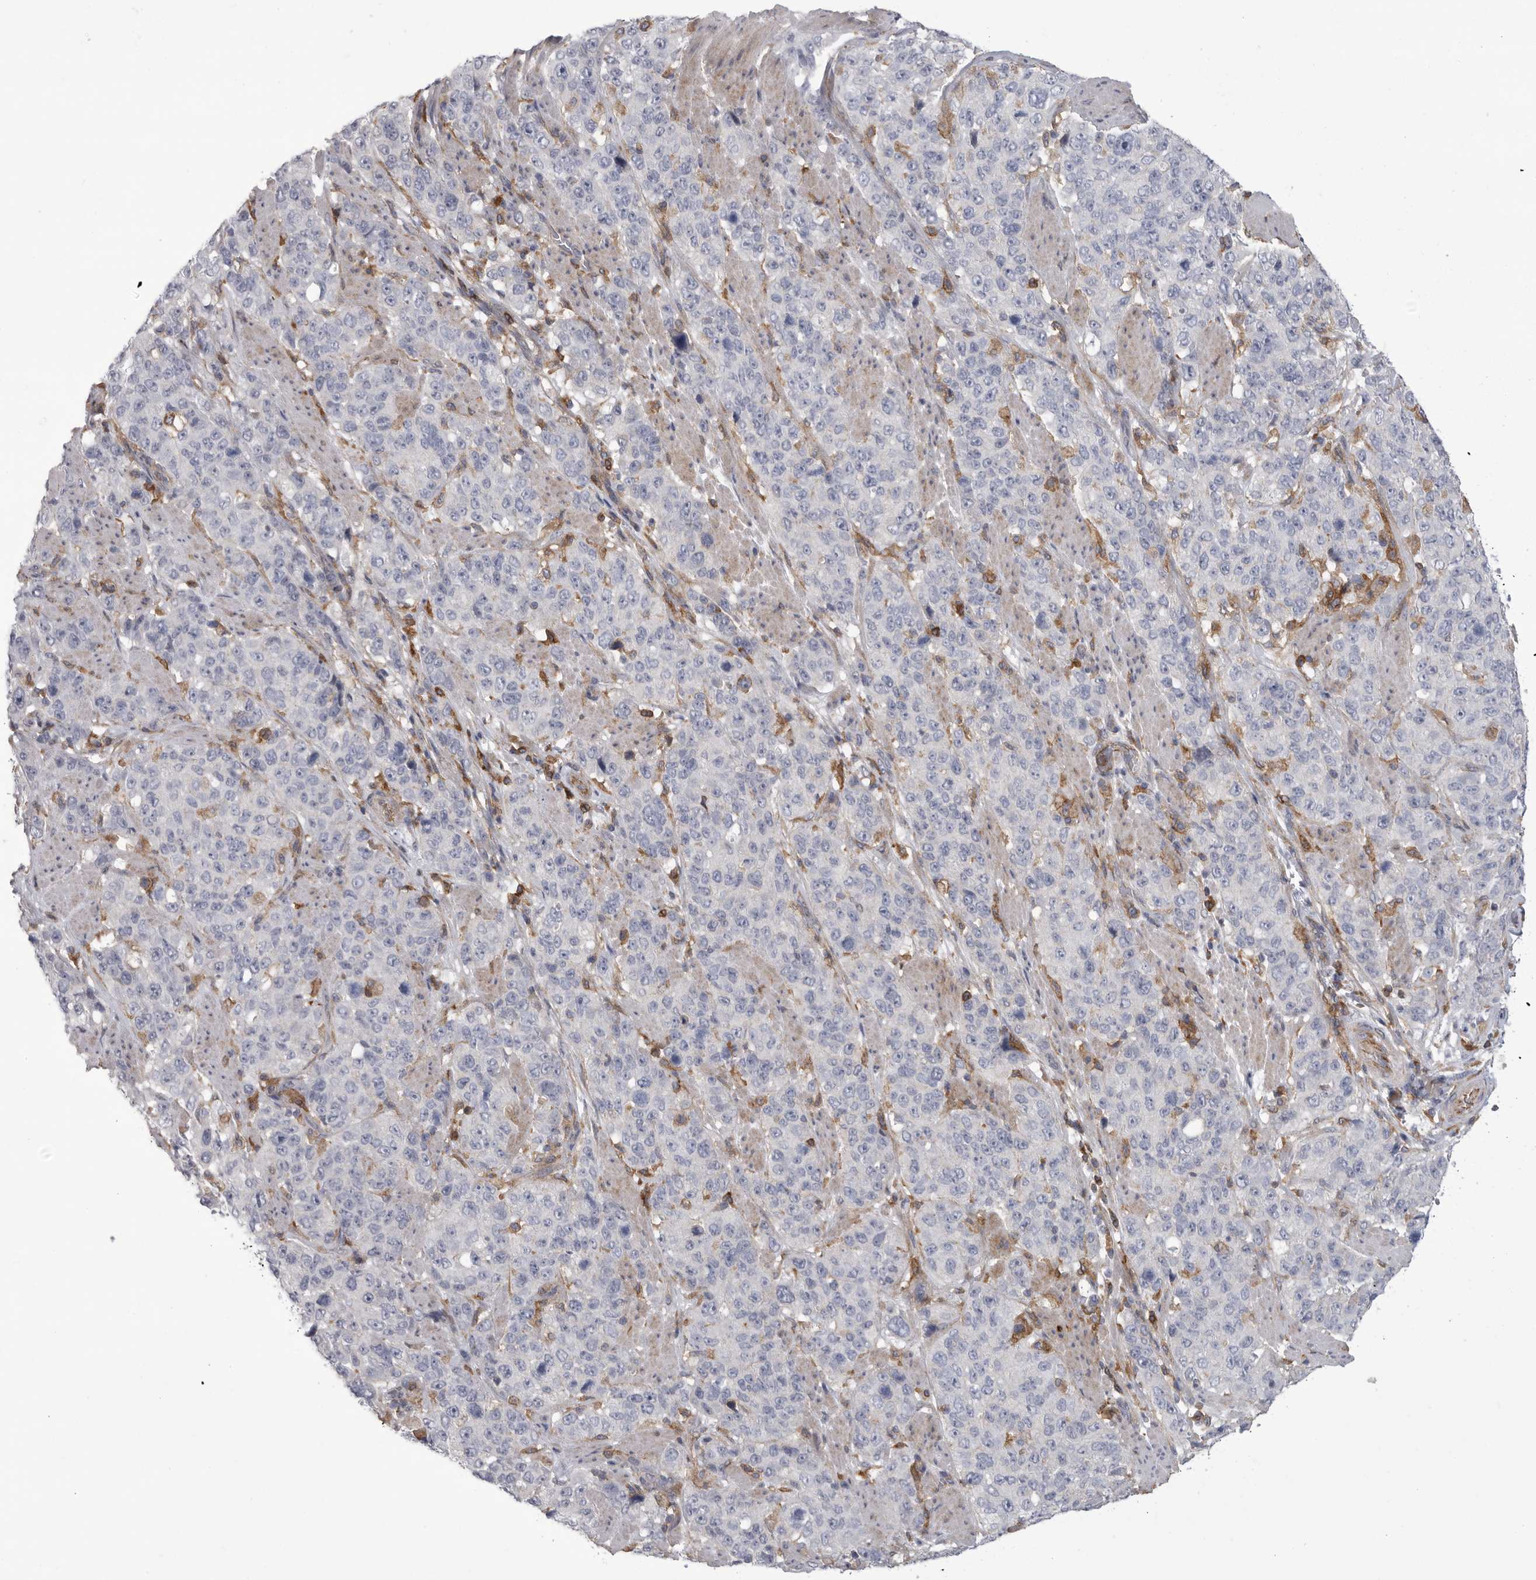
{"staining": {"intensity": "negative", "quantity": "none", "location": "none"}, "tissue": "stomach cancer", "cell_type": "Tumor cells", "image_type": "cancer", "snomed": [{"axis": "morphology", "description": "Adenocarcinoma, NOS"}, {"axis": "topography", "description": "Stomach"}], "caption": "Micrograph shows no significant protein staining in tumor cells of stomach adenocarcinoma.", "gene": "SIGLEC10", "patient": {"sex": "male", "age": 48}}